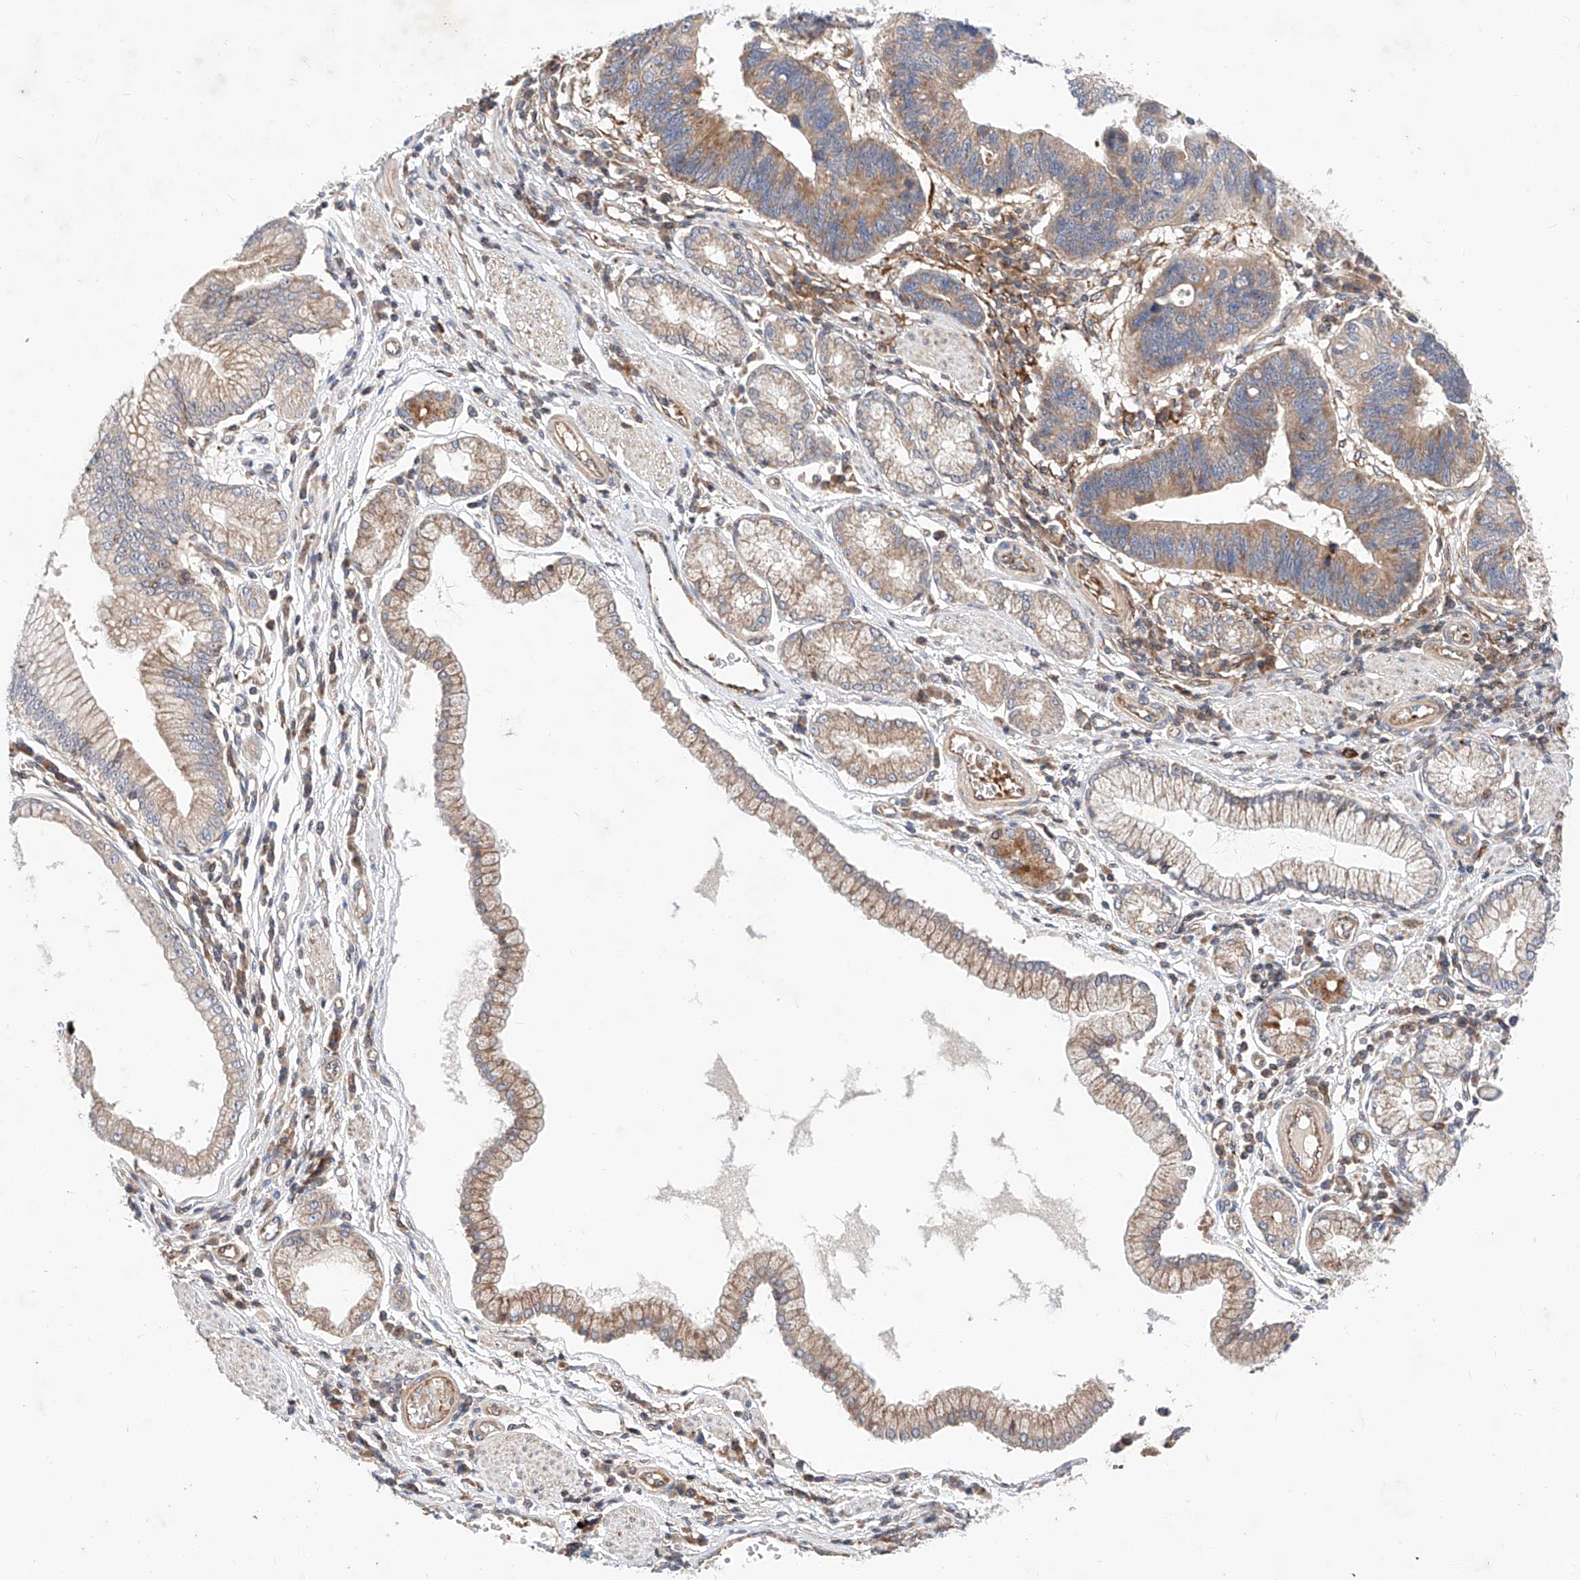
{"staining": {"intensity": "weak", "quantity": ">75%", "location": "cytoplasmic/membranous"}, "tissue": "stomach cancer", "cell_type": "Tumor cells", "image_type": "cancer", "snomed": [{"axis": "morphology", "description": "Adenocarcinoma, NOS"}, {"axis": "topography", "description": "Stomach"}], "caption": "This is a photomicrograph of immunohistochemistry staining of adenocarcinoma (stomach), which shows weak positivity in the cytoplasmic/membranous of tumor cells.", "gene": "NR1D1", "patient": {"sex": "male", "age": 59}}